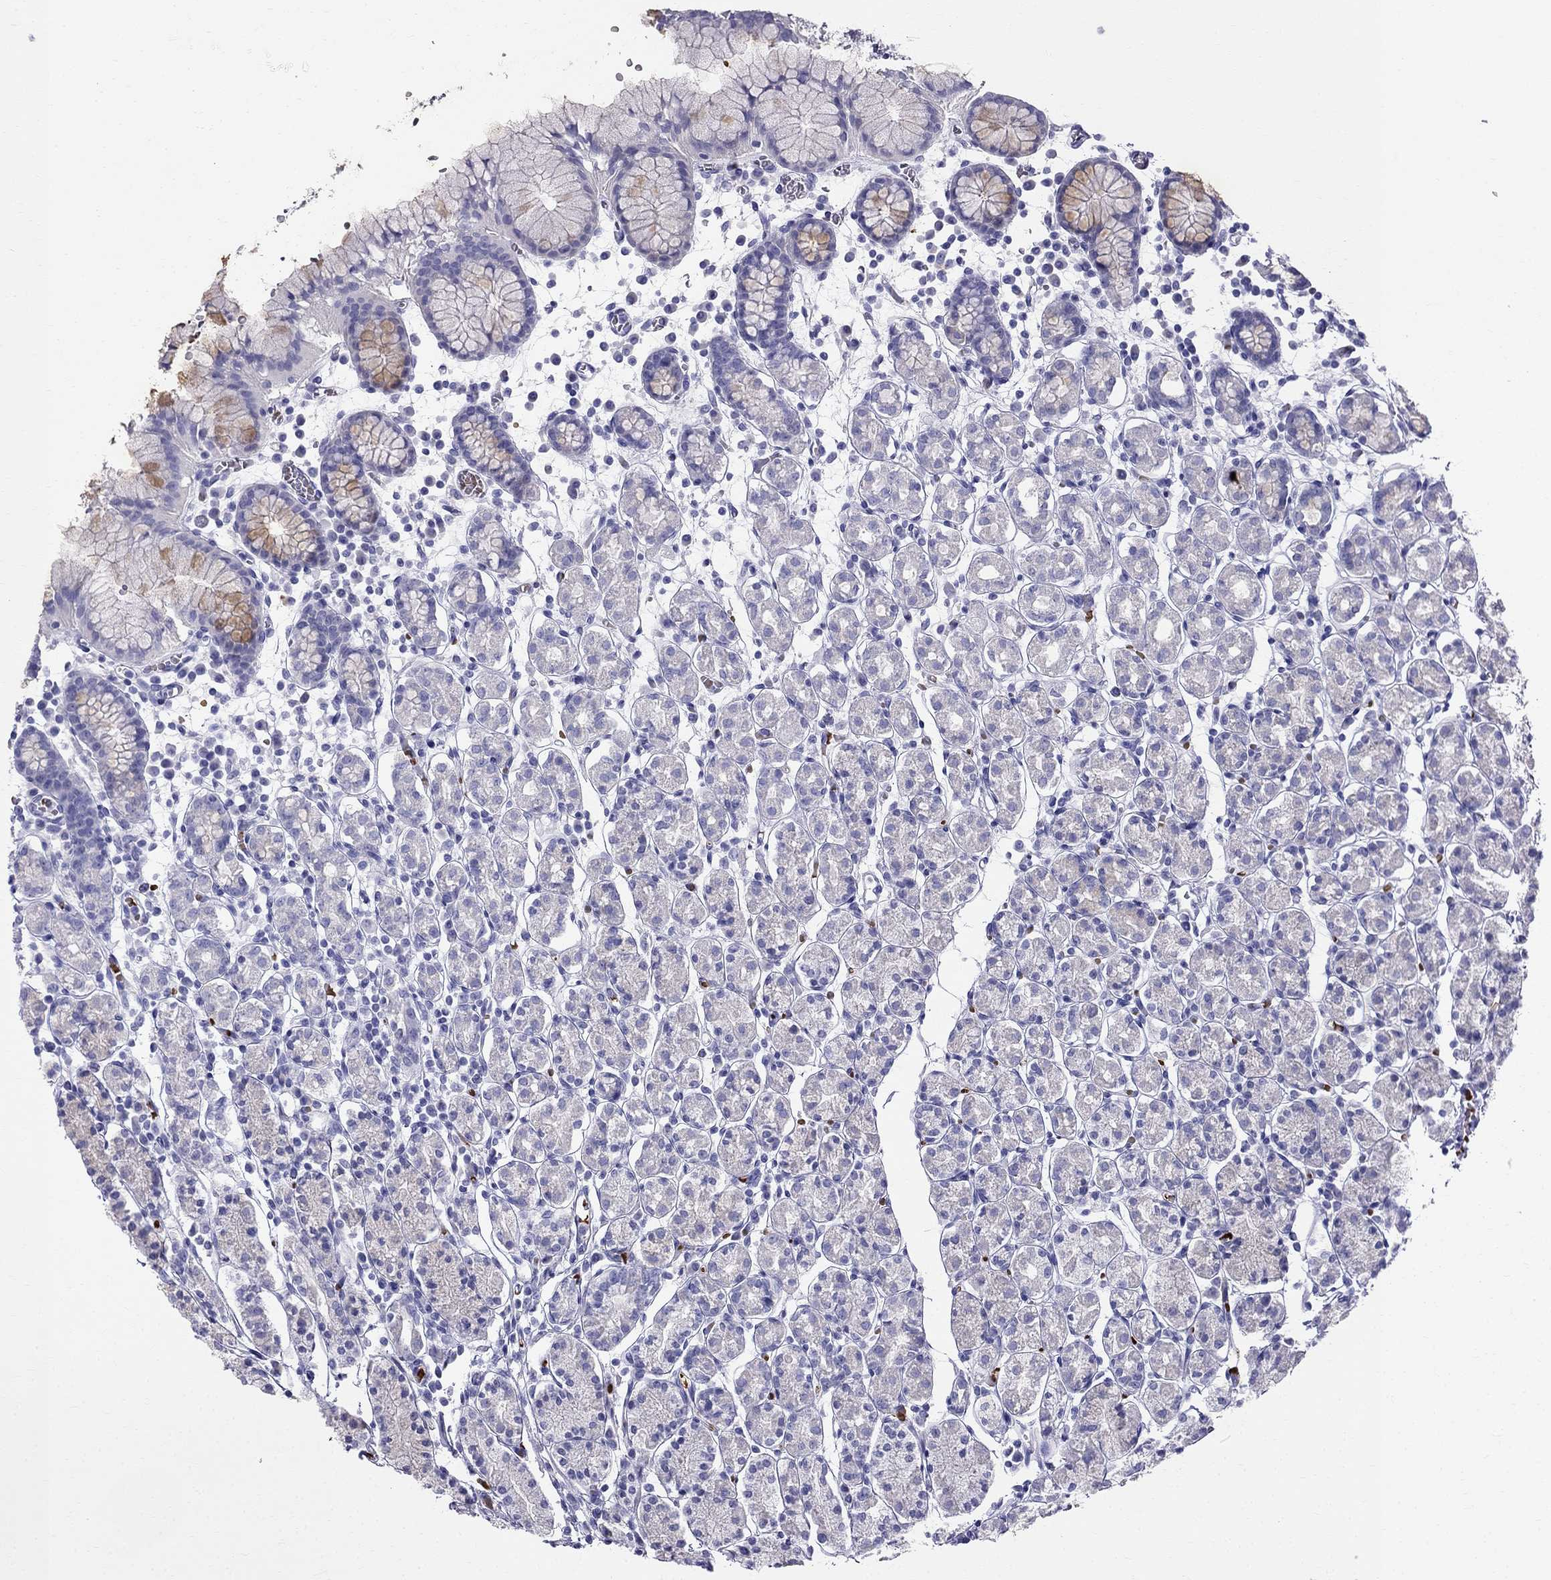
{"staining": {"intensity": "negative", "quantity": "none", "location": "none"}, "tissue": "stomach", "cell_type": "Glandular cells", "image_type": "normal", "snomed": [{"axis": "morphology", "description": "Normal tissue, NOS"}, {"axis": "topography", "description": "Stomach, upper"}, {"axis": "topography", "description": "Stomach"}], "caption": "This is a histopathology image of immunohistochemistry (IHC) staining of unremarkable stomach, which shows no expression in glandular cells.", "gene": "DNAAF6", "patient": {"sex": "male", "age": 62}}